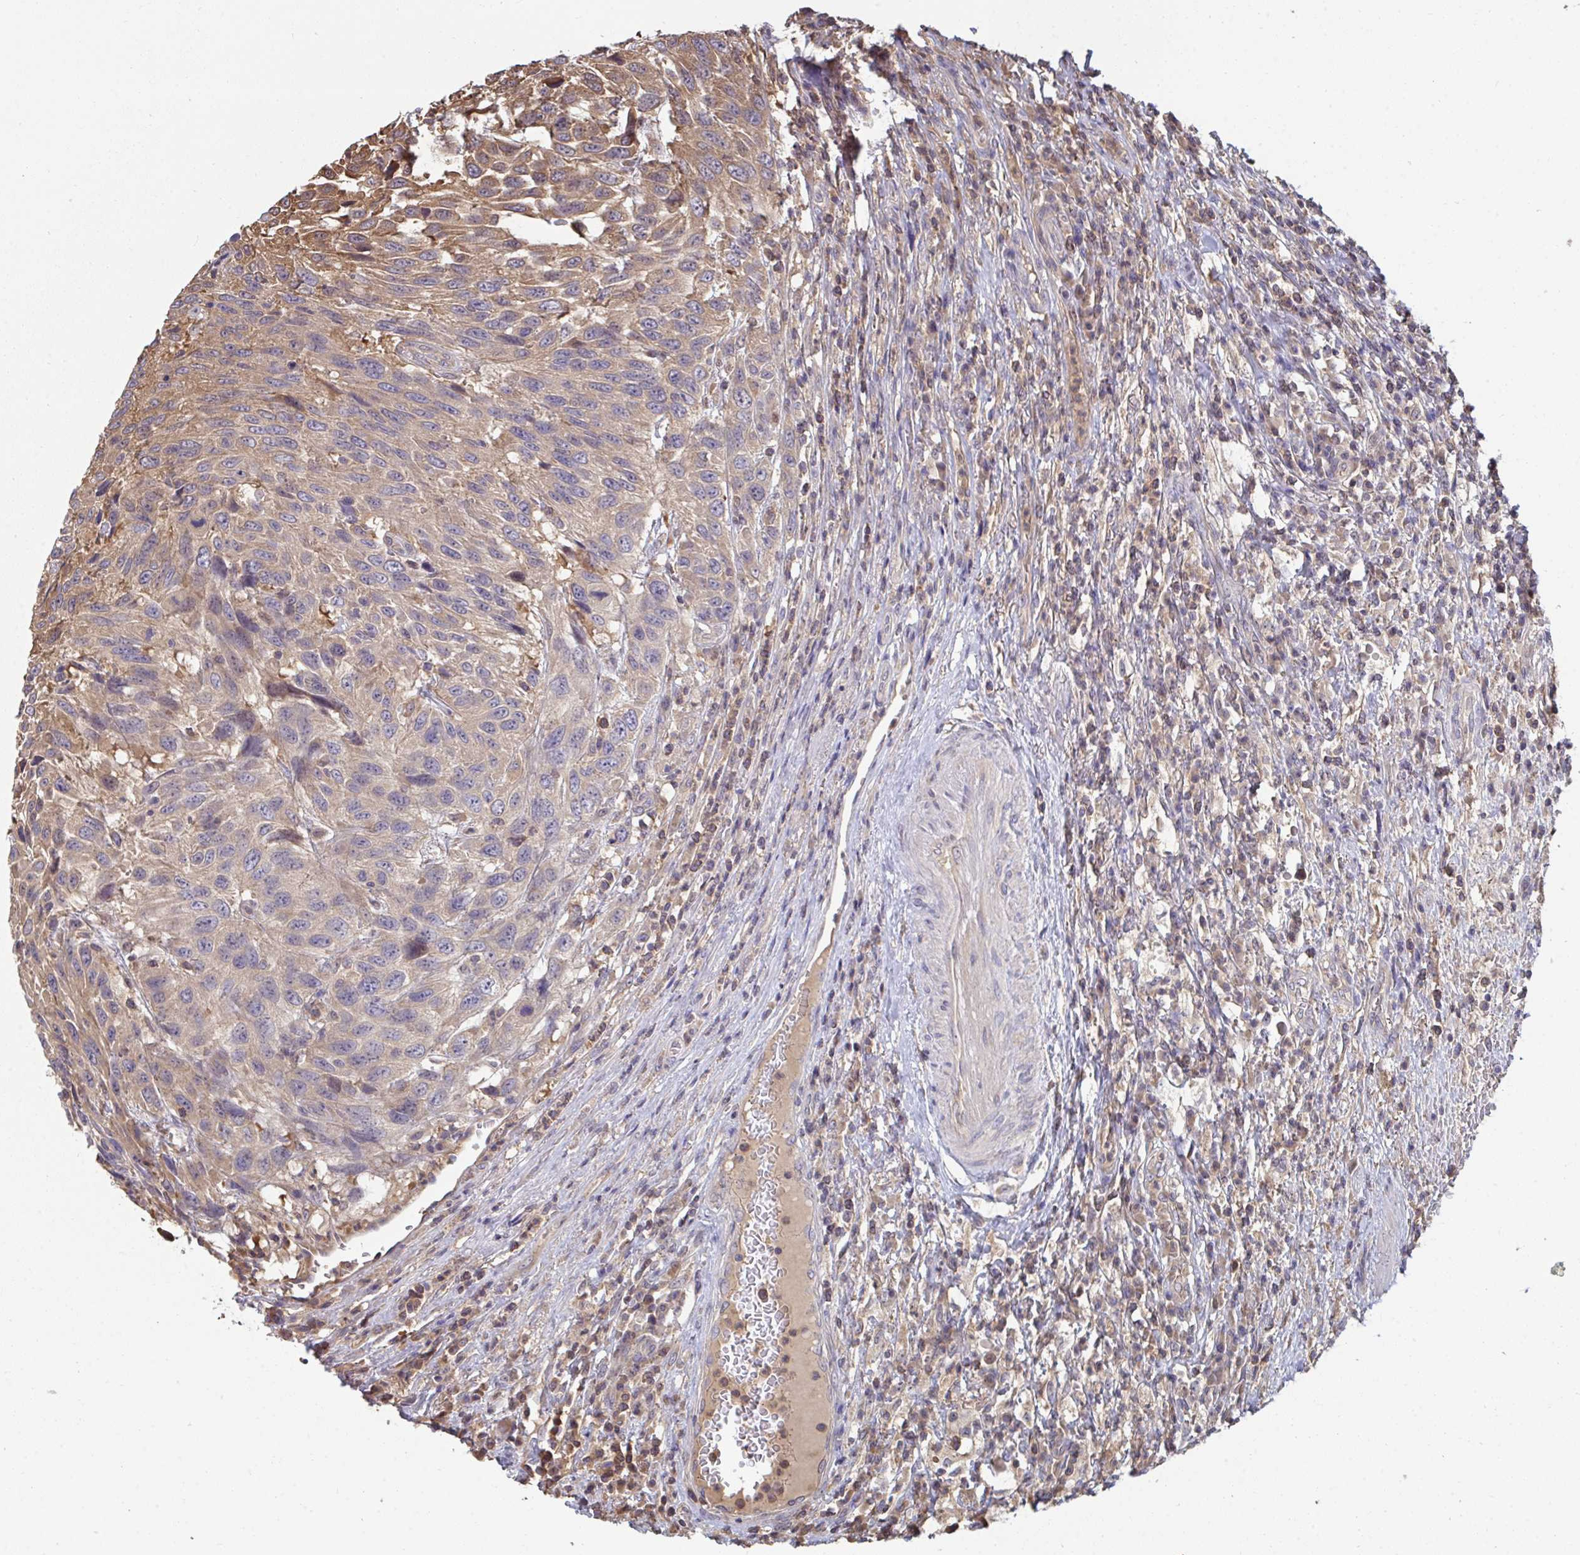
{"staining": {"intensity": "moderate", "quantity": "25%-75%", "location": "cytoplasmic/membranous"}, "tissue": "urothelial cancer", "cell_type": "Tumor cells", "image_type": "cancer", "snomed": [{"axis": "morphology", "description": "Urothelial carcinoma, High grade"}, {"axis": "topography", "description": "Urinary bladder"}], "caption": "Urothelial cancer stained with a protein marker reveals moderate staining in tumor cells.", "gene": "TTC9C", "patient": {"sex": "female", "age": 70}}